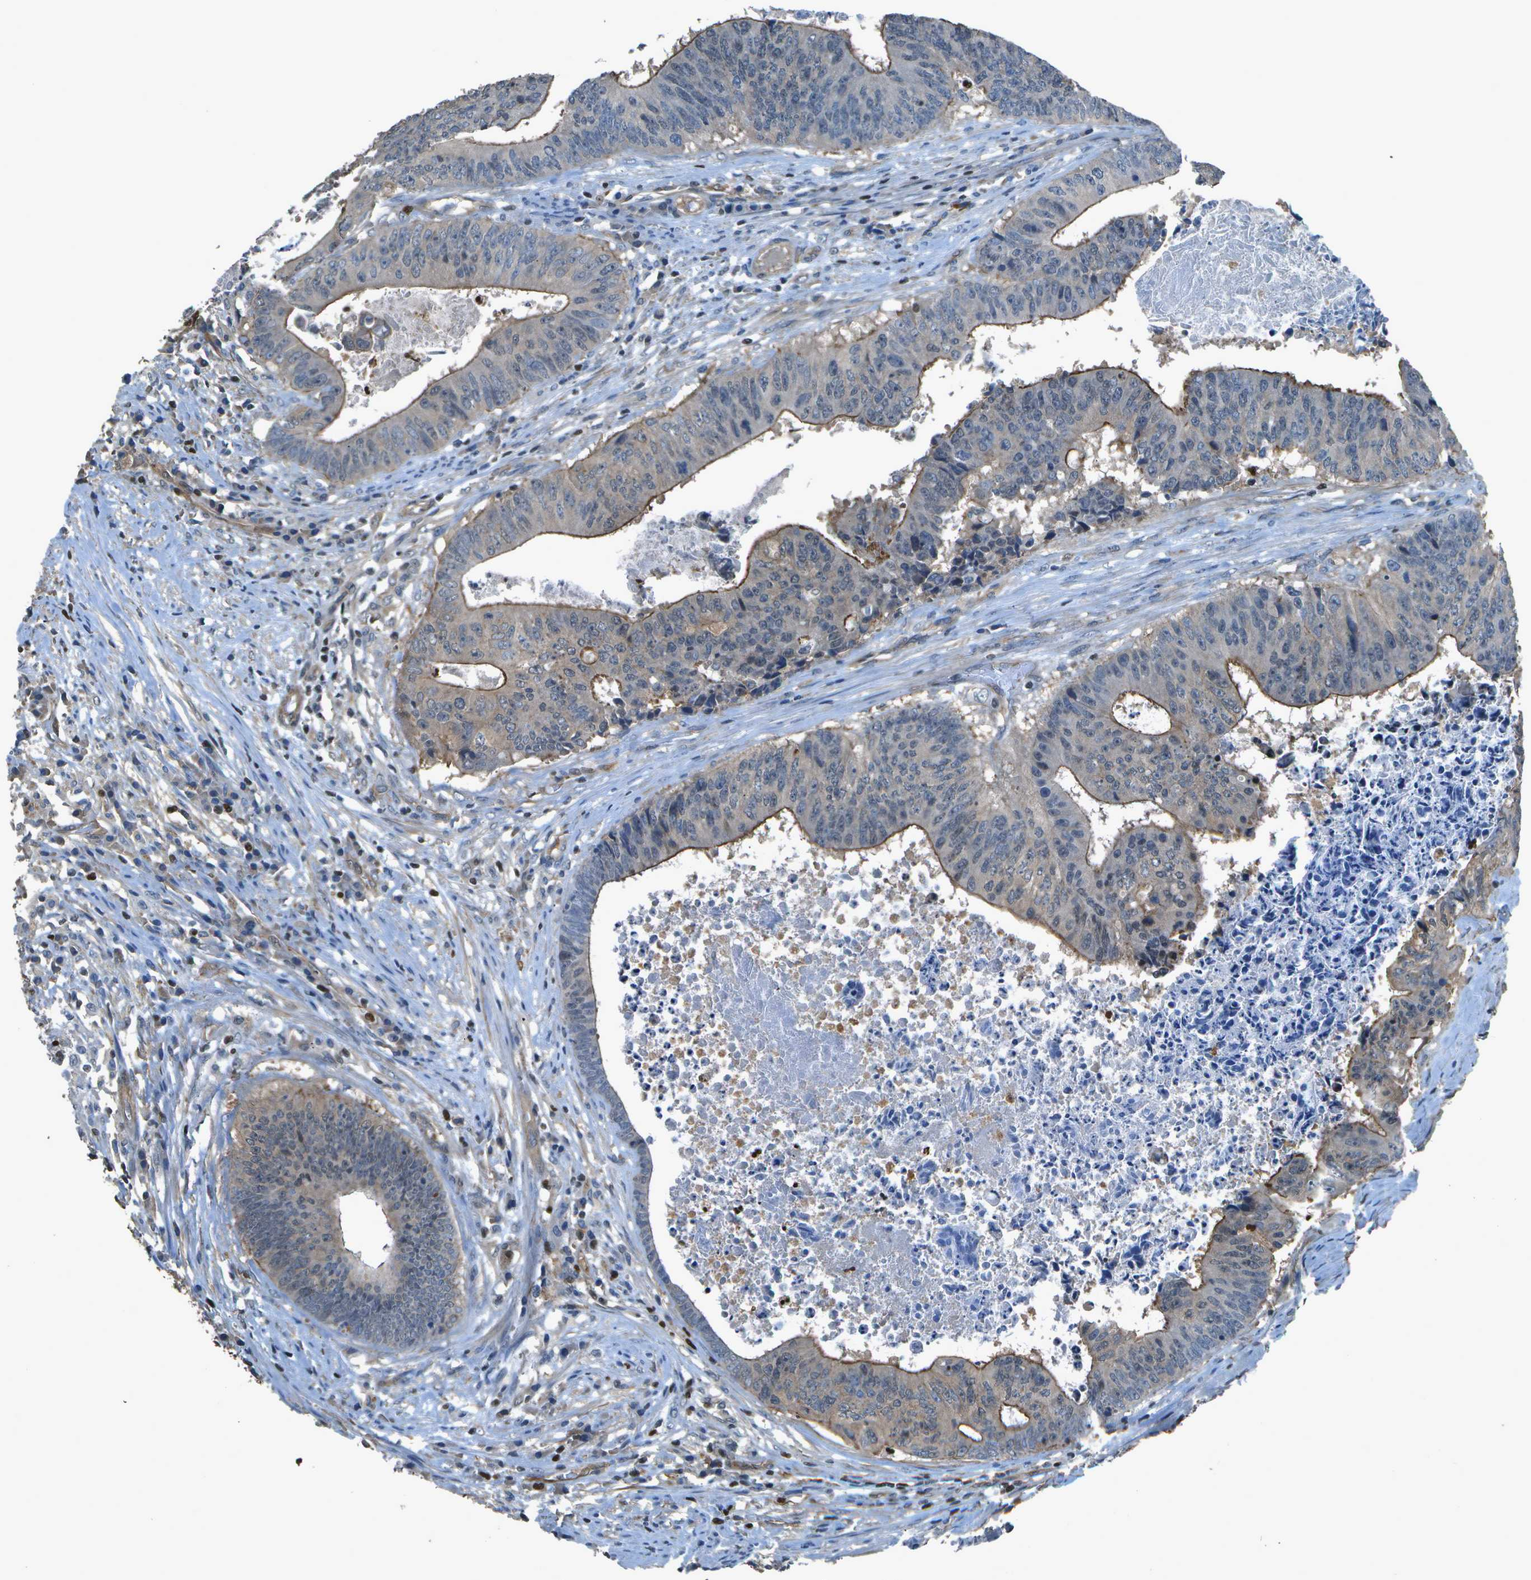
{"staining": {"intensity": "moderate", "quantity": "25%-75%", "location": "cytoplasmic/membranous"}, "tissue": "colorectal cancer", "cell_type": "Tumor cells", "image_type": "cancer", "snomed": [{"axis": "morphology", "description": "Adenocarcinoma, NOS"}, {"axis": "topography", "description": "Rectum"}], "caption": "The immunohistochemical stain highlights moderate cytoplasmic/membranous expression in tumor cells of colorectal adenocarcinoma tissue. Immunohistochemistry (ihc) stains the protein in brown and the nuclei are stained blue.", "gene": "PDLIM1", "patient": {"sex": "male", "age": 72}}